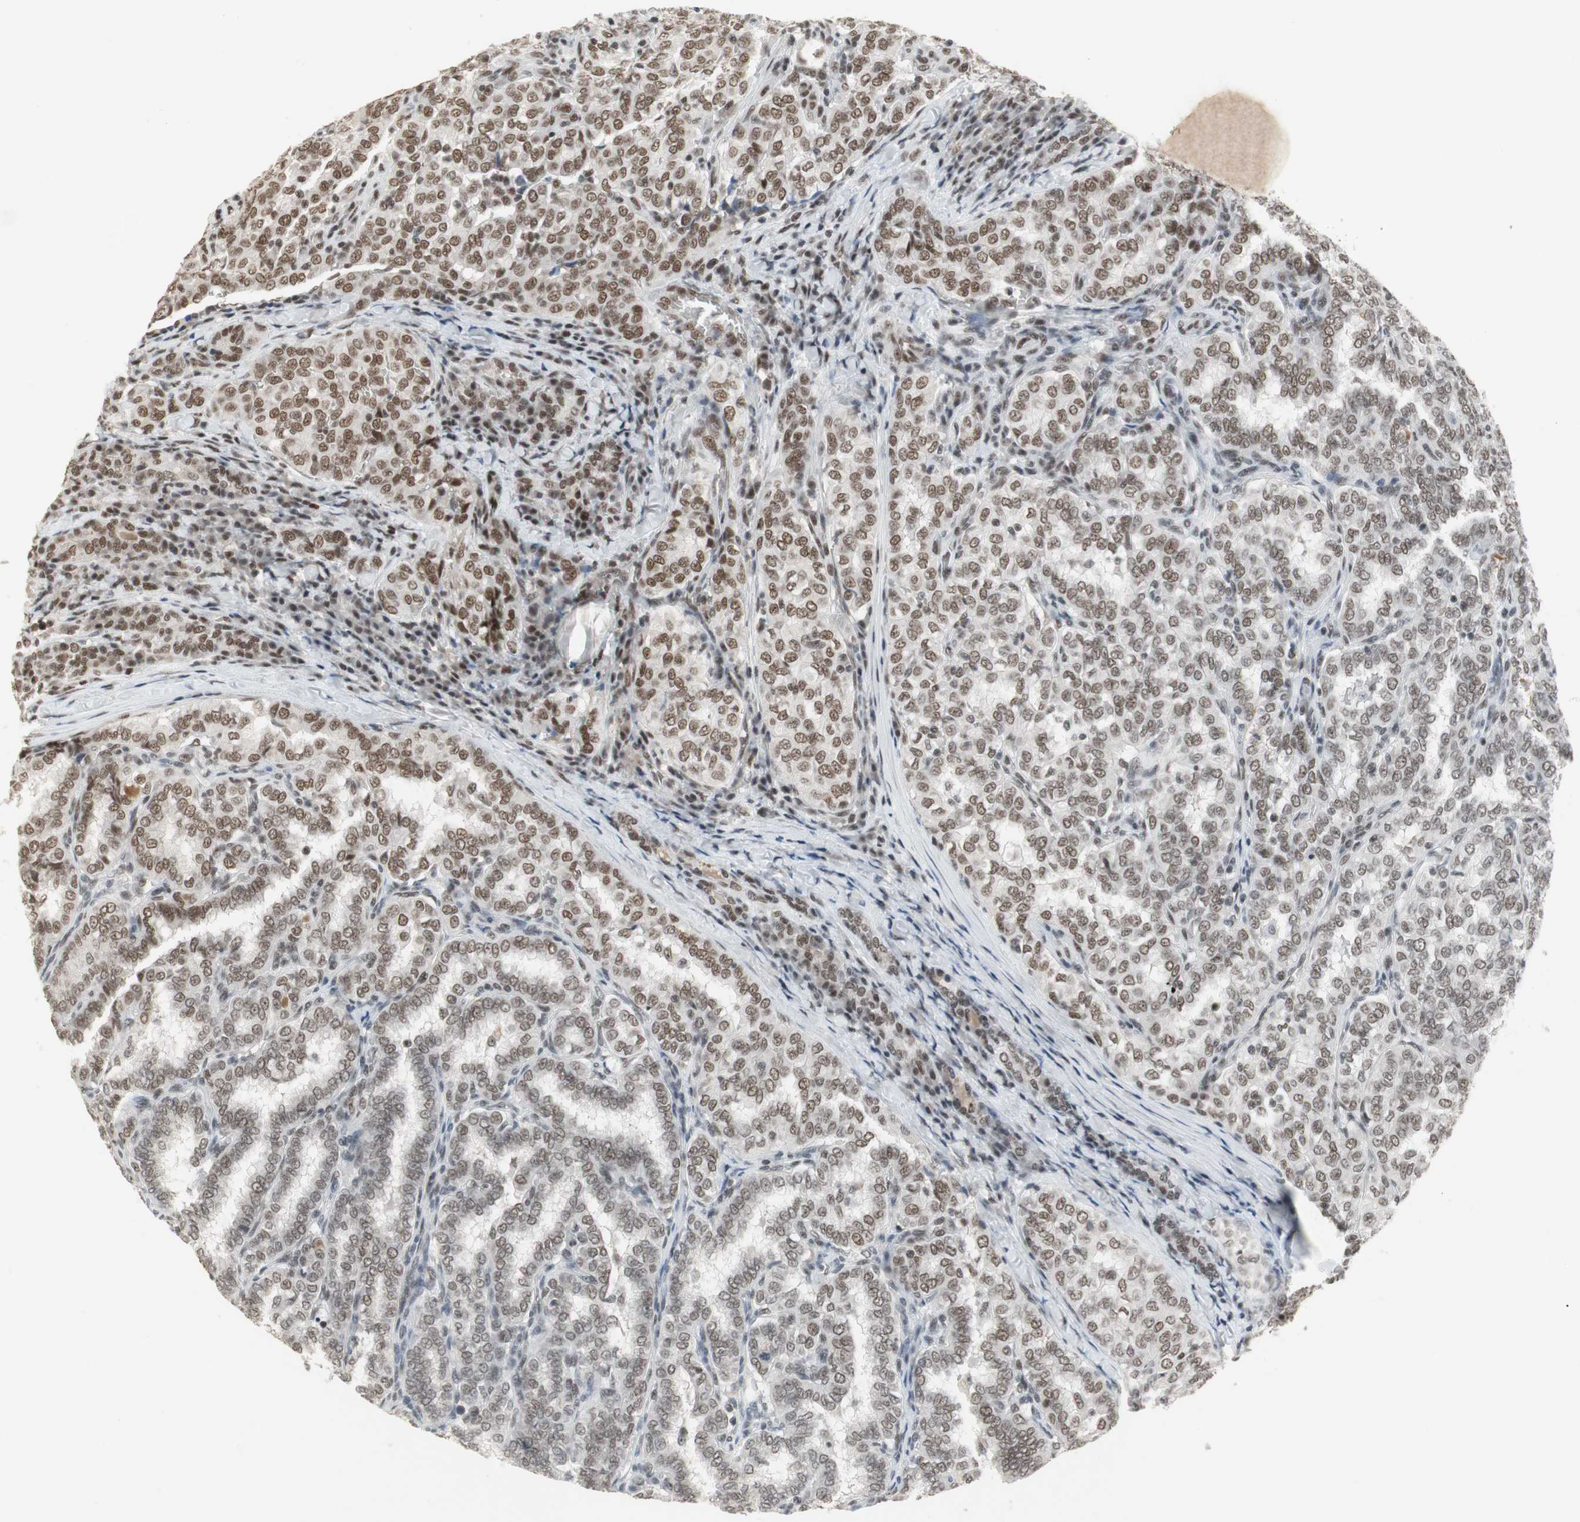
{"staining": {"intensity": "strong", "quantity": ">75%", "location": "nuclear"}, "tissue": "thyroid cancer", "cell_type": "Tumor cells", "image_type": "cancer", "snomed": [{"axis": "morphology", "description": "Papillary adenocarcinoma, NOS"}, {"axis": "topography", "description": "Thyroid gland"}], "caption": "Papillary adenocarcinoma (thyroid) stained with a protein marker reveals strong staining in tumor cells.", "gene": "RTF1", "patient": {"sex": "female", "age": 30}}